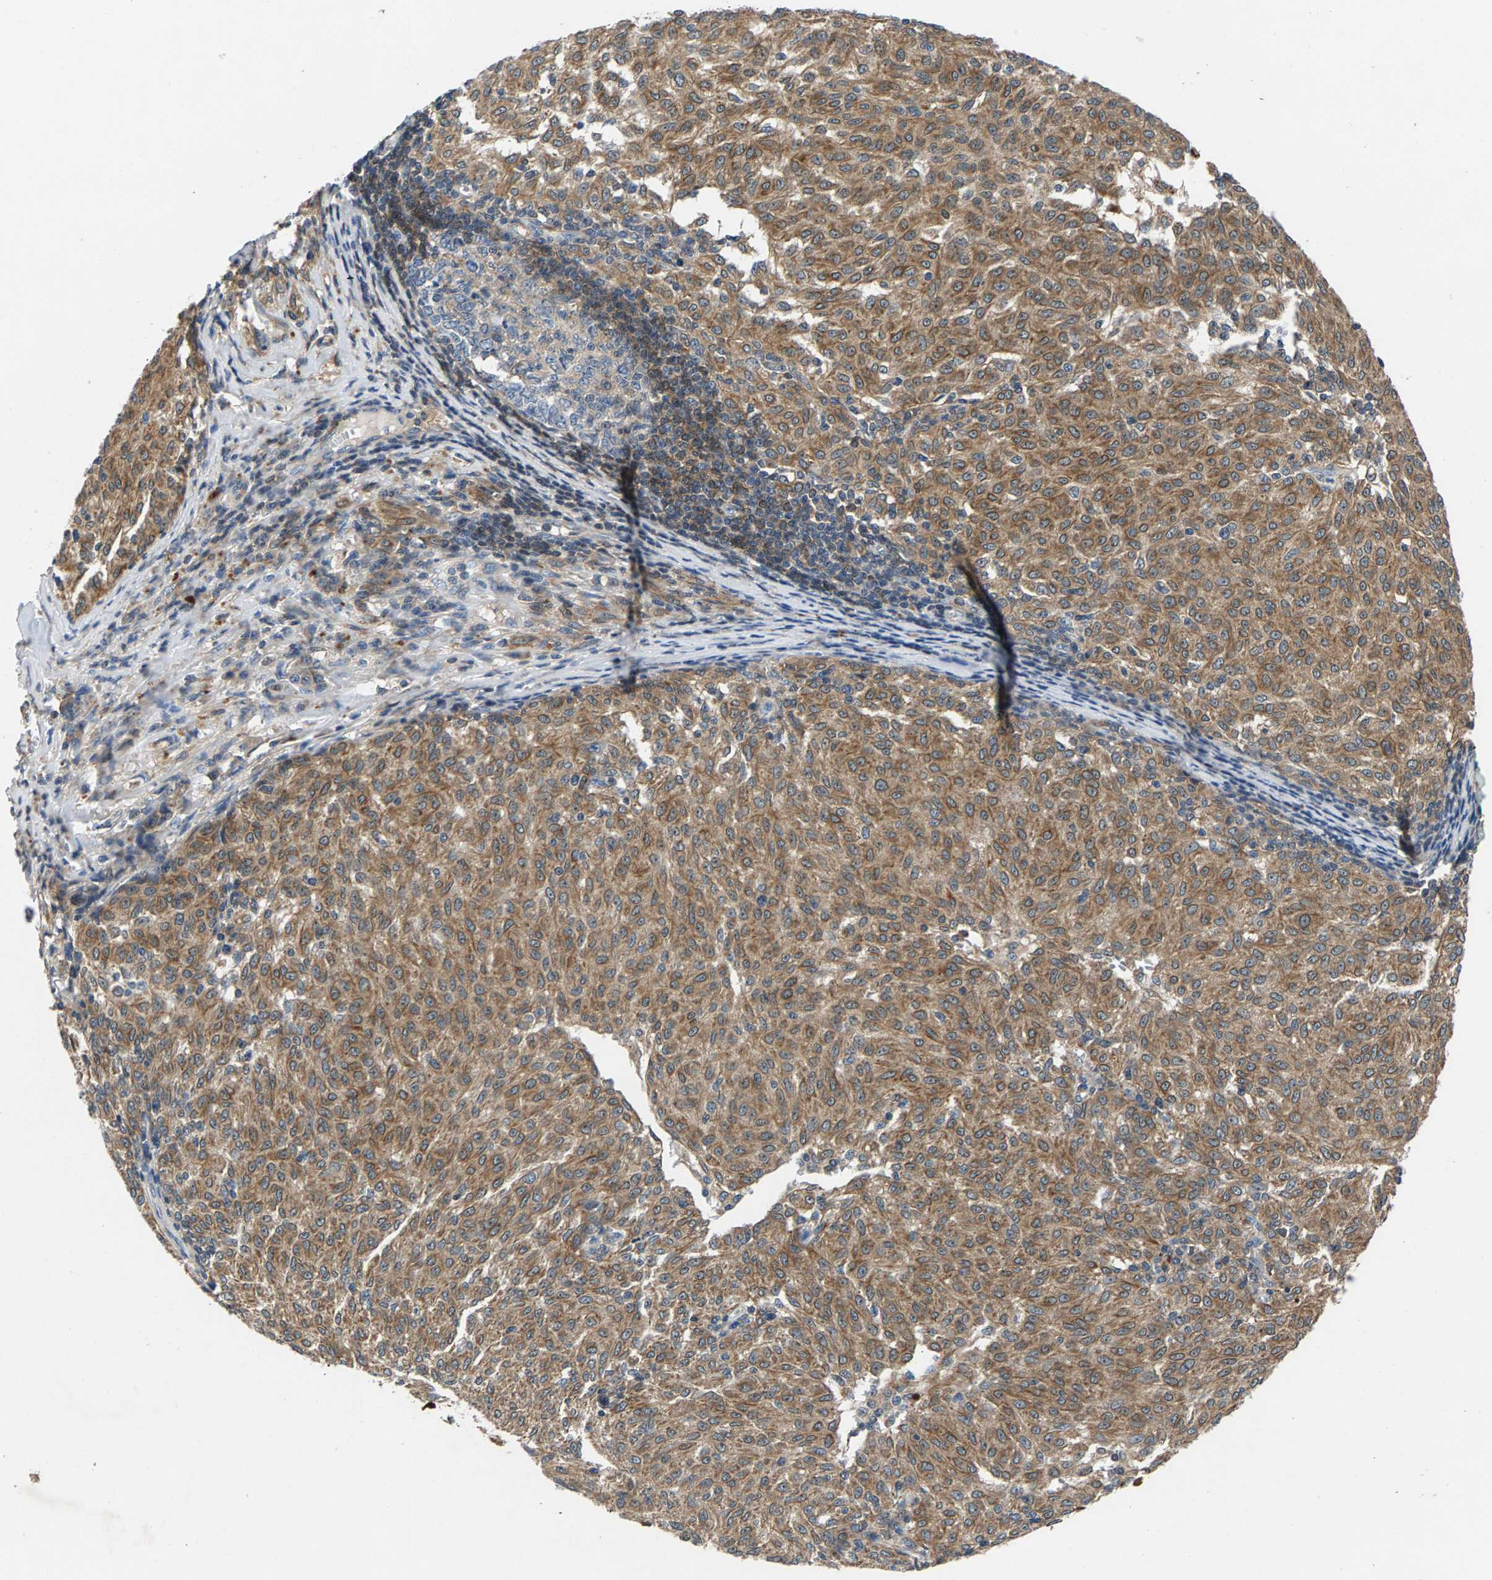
{"staining": {"intensity": "moderate", "quantity": ">75%", "location": "cytoplasmic/membranous"}, "tissue": "melanoma", "cell_type": "Tumor cells", "image_type": "cancer", "snomed": [{"axis": "morphology", "description": "Malignant melanoma, NOS"}, {"axis": "topography", "description": "Skin"}], "caption": "A medium amount of moderate cytoplasmic/membranous positivity is appreciated in about >75% of tumor cells in malignant melanoma tissue.", "gene": "NT5C", "patient": {"sex": "female", "age": 72}}